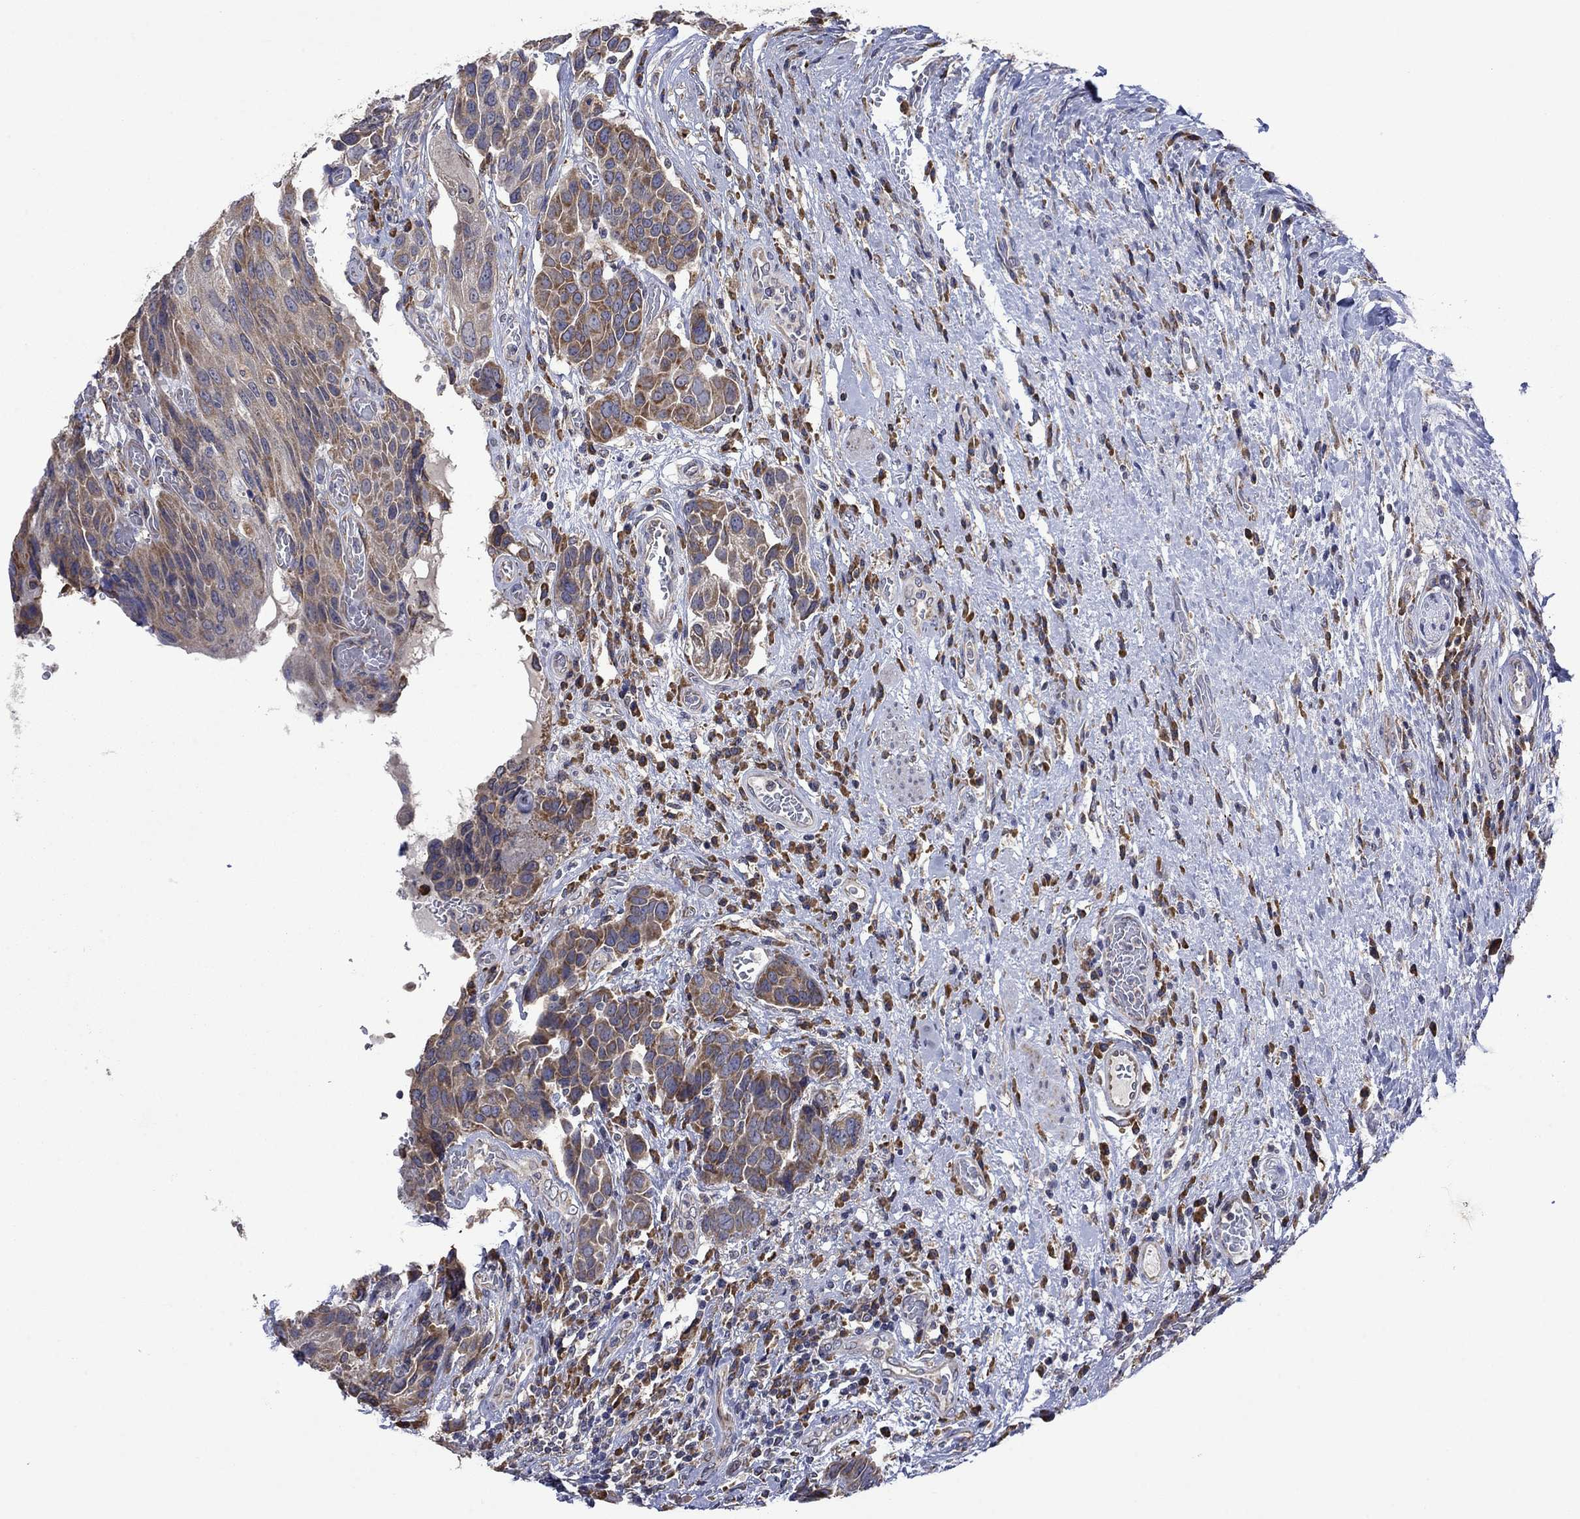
{"staining": {"intensity": "moderate", "quantity": ">75%", "location": "cytoplasmic/membranous"}, "tissue": "urothelial cancer", "cell_type": "Tumor cells", "image_type": "cancer", "snomed": [{"axis": "morphology", "description": "Urothelial carcinoma, High grade"}, {"axis": "topography", "description": "Urinary bladder"}], "caption": "Human high-grade urothelial carcinoma stained with a brown dye demonstrates moderate cytoplasmic/membranous positive staining in approximately >75% of tumor cells.", "gene": "FURIN", "patient": {"sex": "female", "age": 70}}